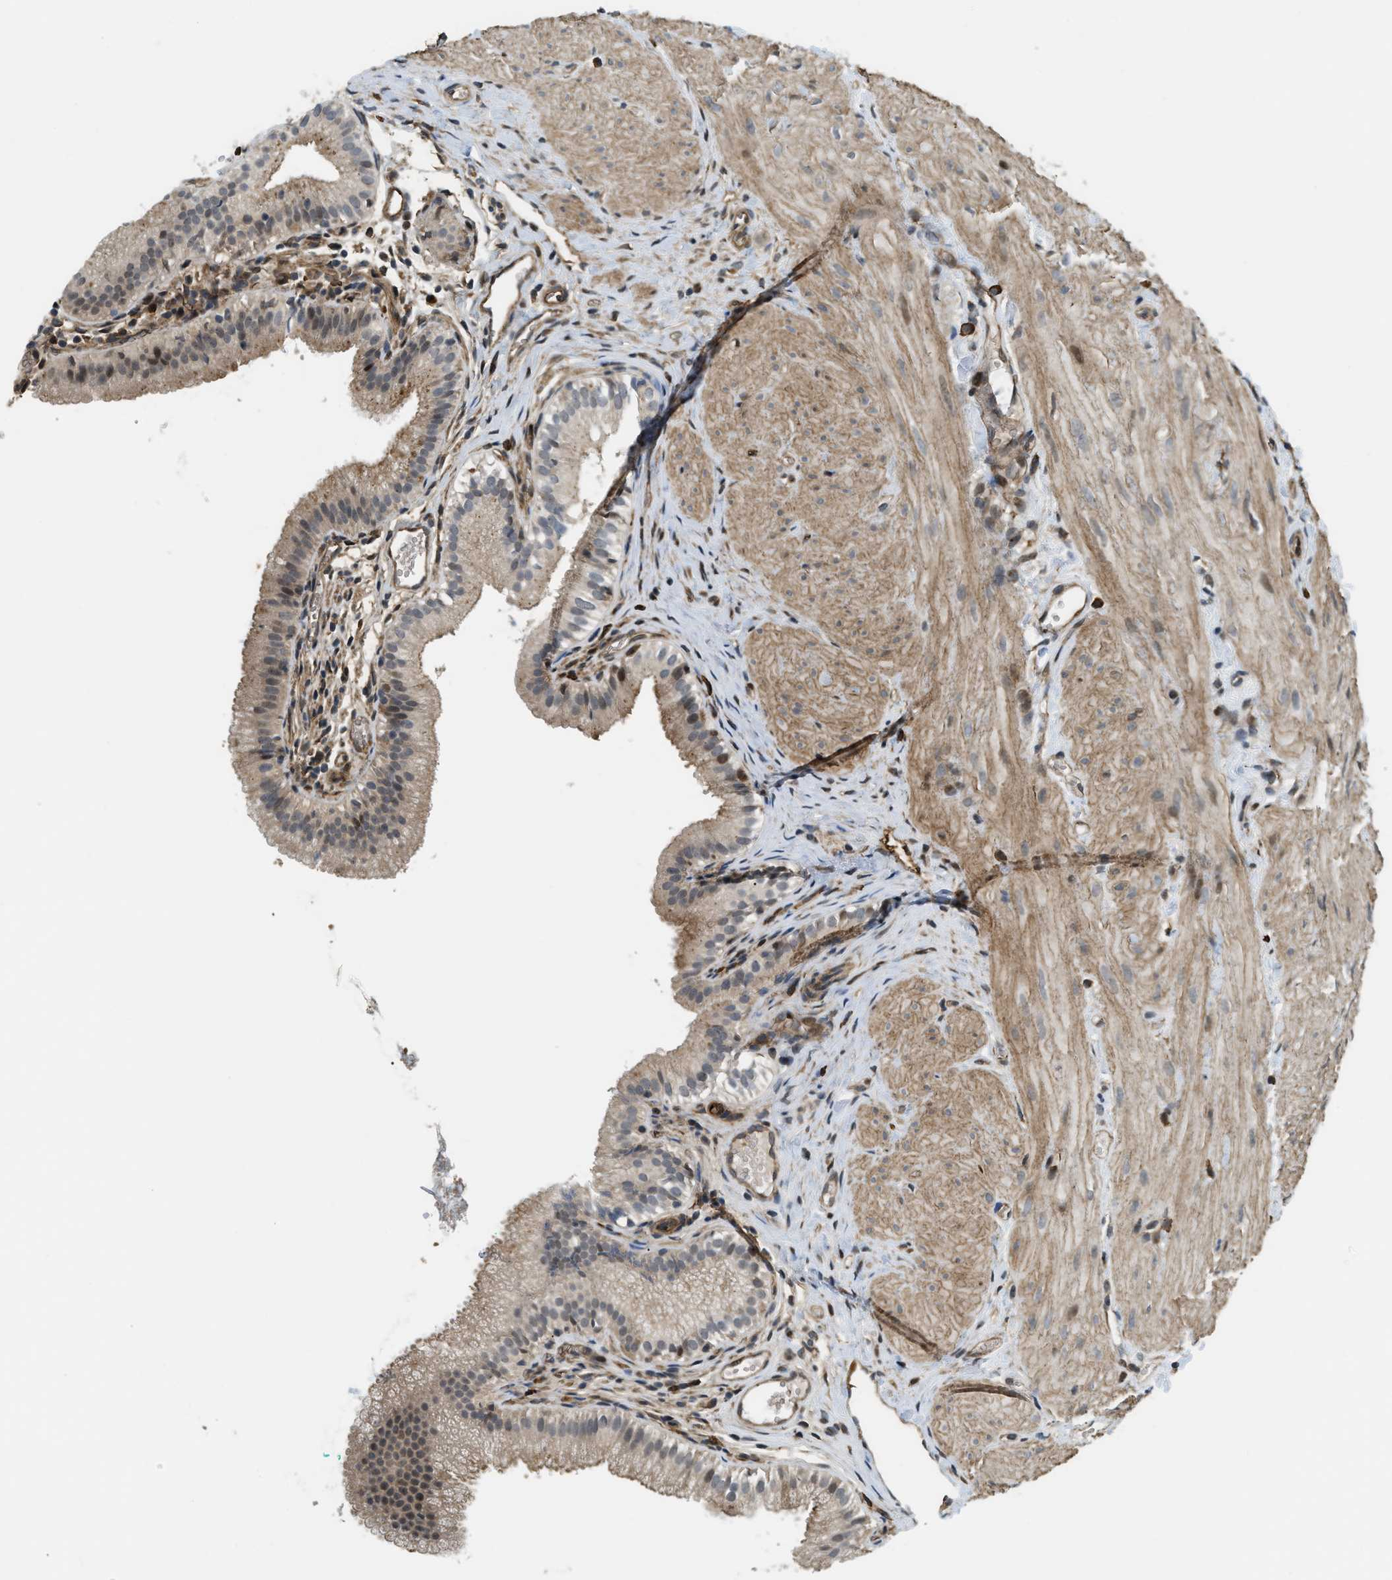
{"staining": {"intensity": "moderate", "quantity": ">75%", "location": "cytoplasmic/membranous,nuclear"}, "tissue": "gallbladder", "cell_type": "Glandular cells", "image_type": "normal", "snomed": [{"axis": "morphology", "description": "Normal tissue, NOS"}, {"axis": "topography", "description": "Gallbladder"}], "caption": "This is a micrograph of immunohistochemistry staining of benign gallbladder, which shows moderate expression in the cytoplasmic/membranous,nuclear of glandular cells.", "gene": "LTA4H", "patient": {"sex": "female", "age": 26}}